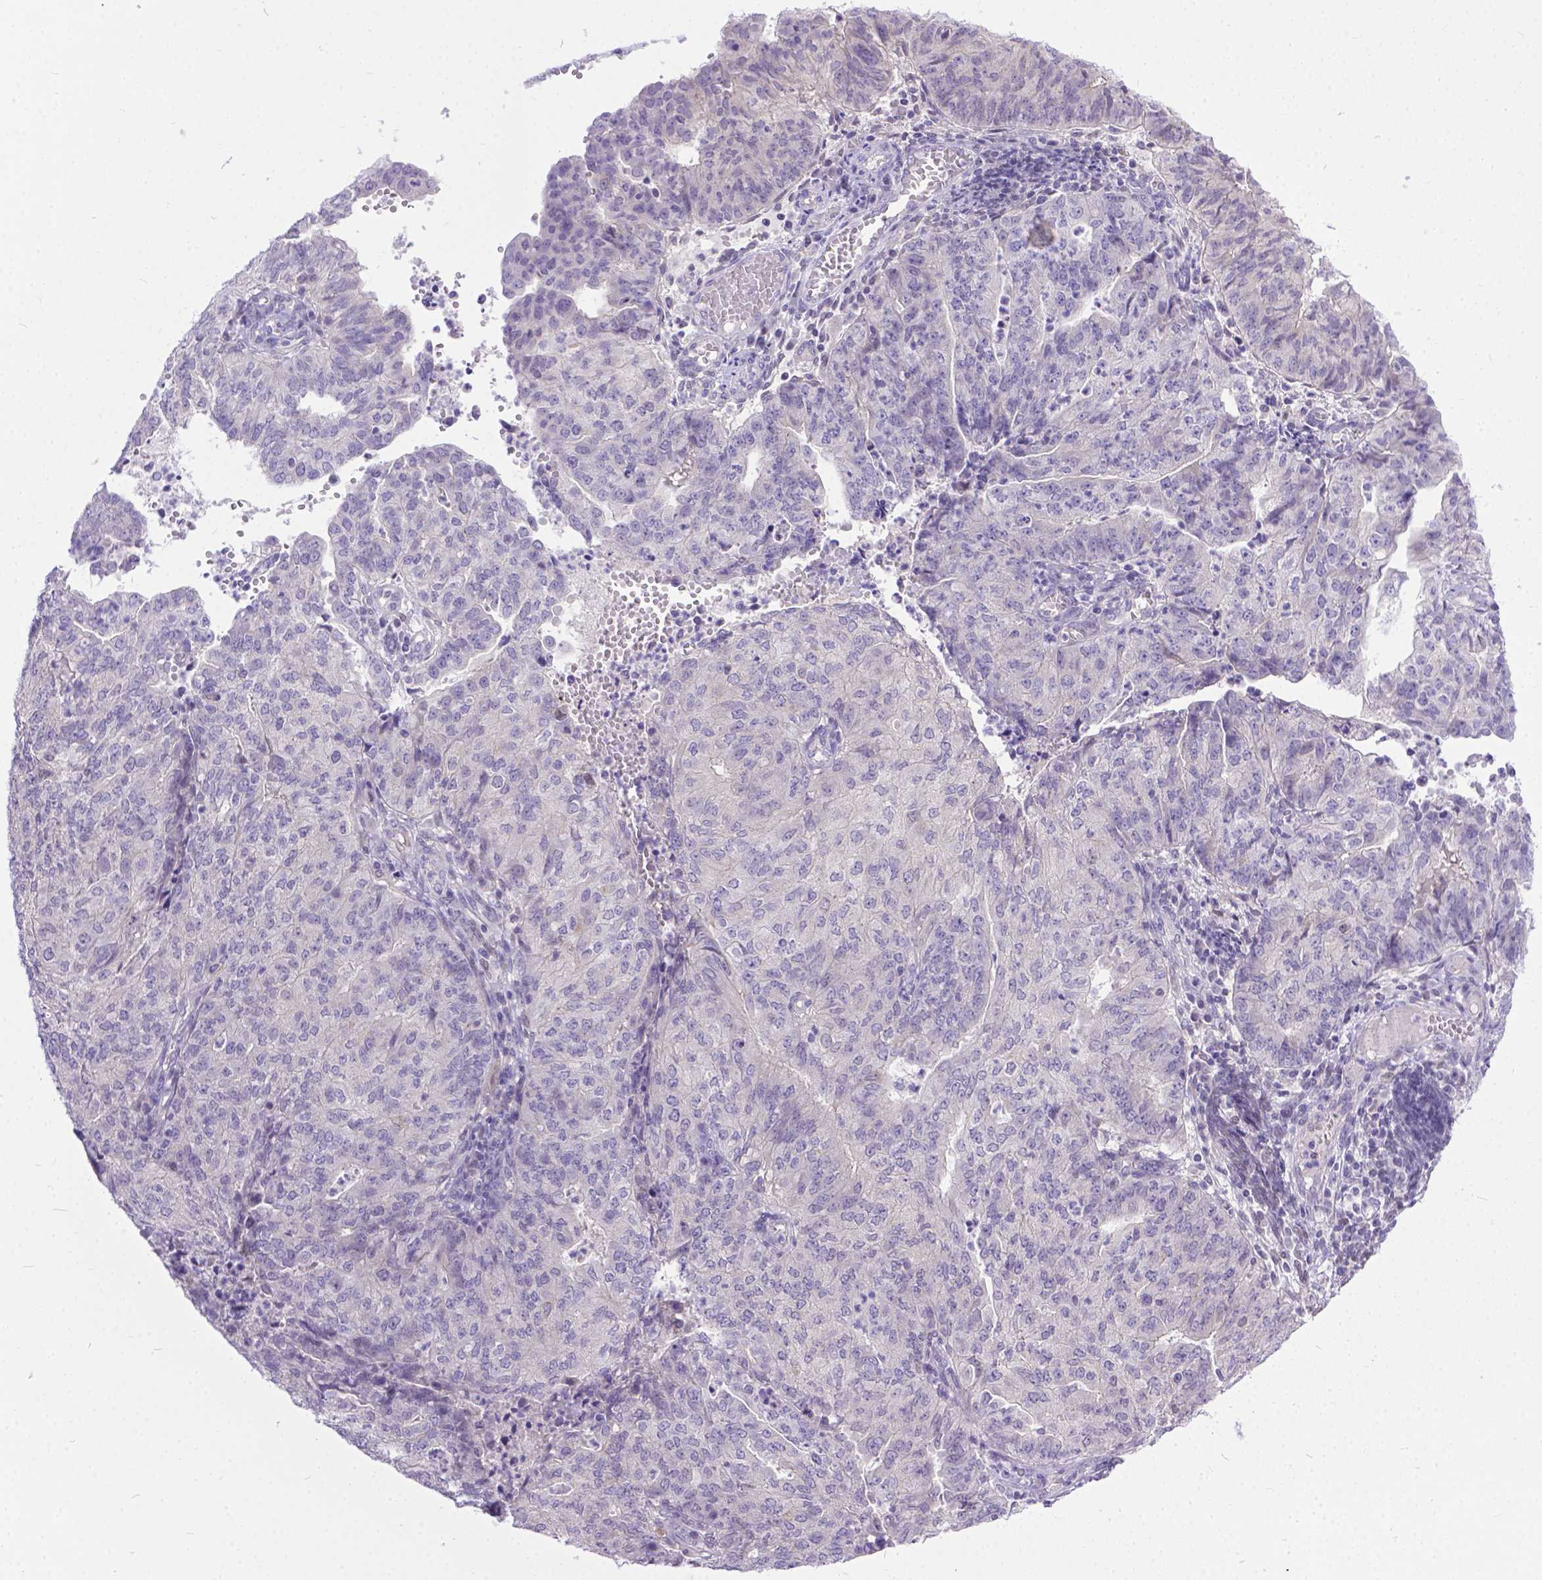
{"staining": {"intensity": "negative", "quantity": "none", "location": "none"}, "tissue": "endometrial cancer", "cell_type": "Tumor cells", "image_type": "cancer", "snomed": [{"axis": "morphology", "description": "Adenocarcinoma, NOS"}, {"axis": "topography", "description": "Endometrium"}], "caption": "Tumor cells show no significant protein expression in endometrial cancer (adenocarcinoma). (DAB IHC with hematoxylin counter stain).", "gene": "TTLL6", "patient": {"sex": "female", "age": 82}}